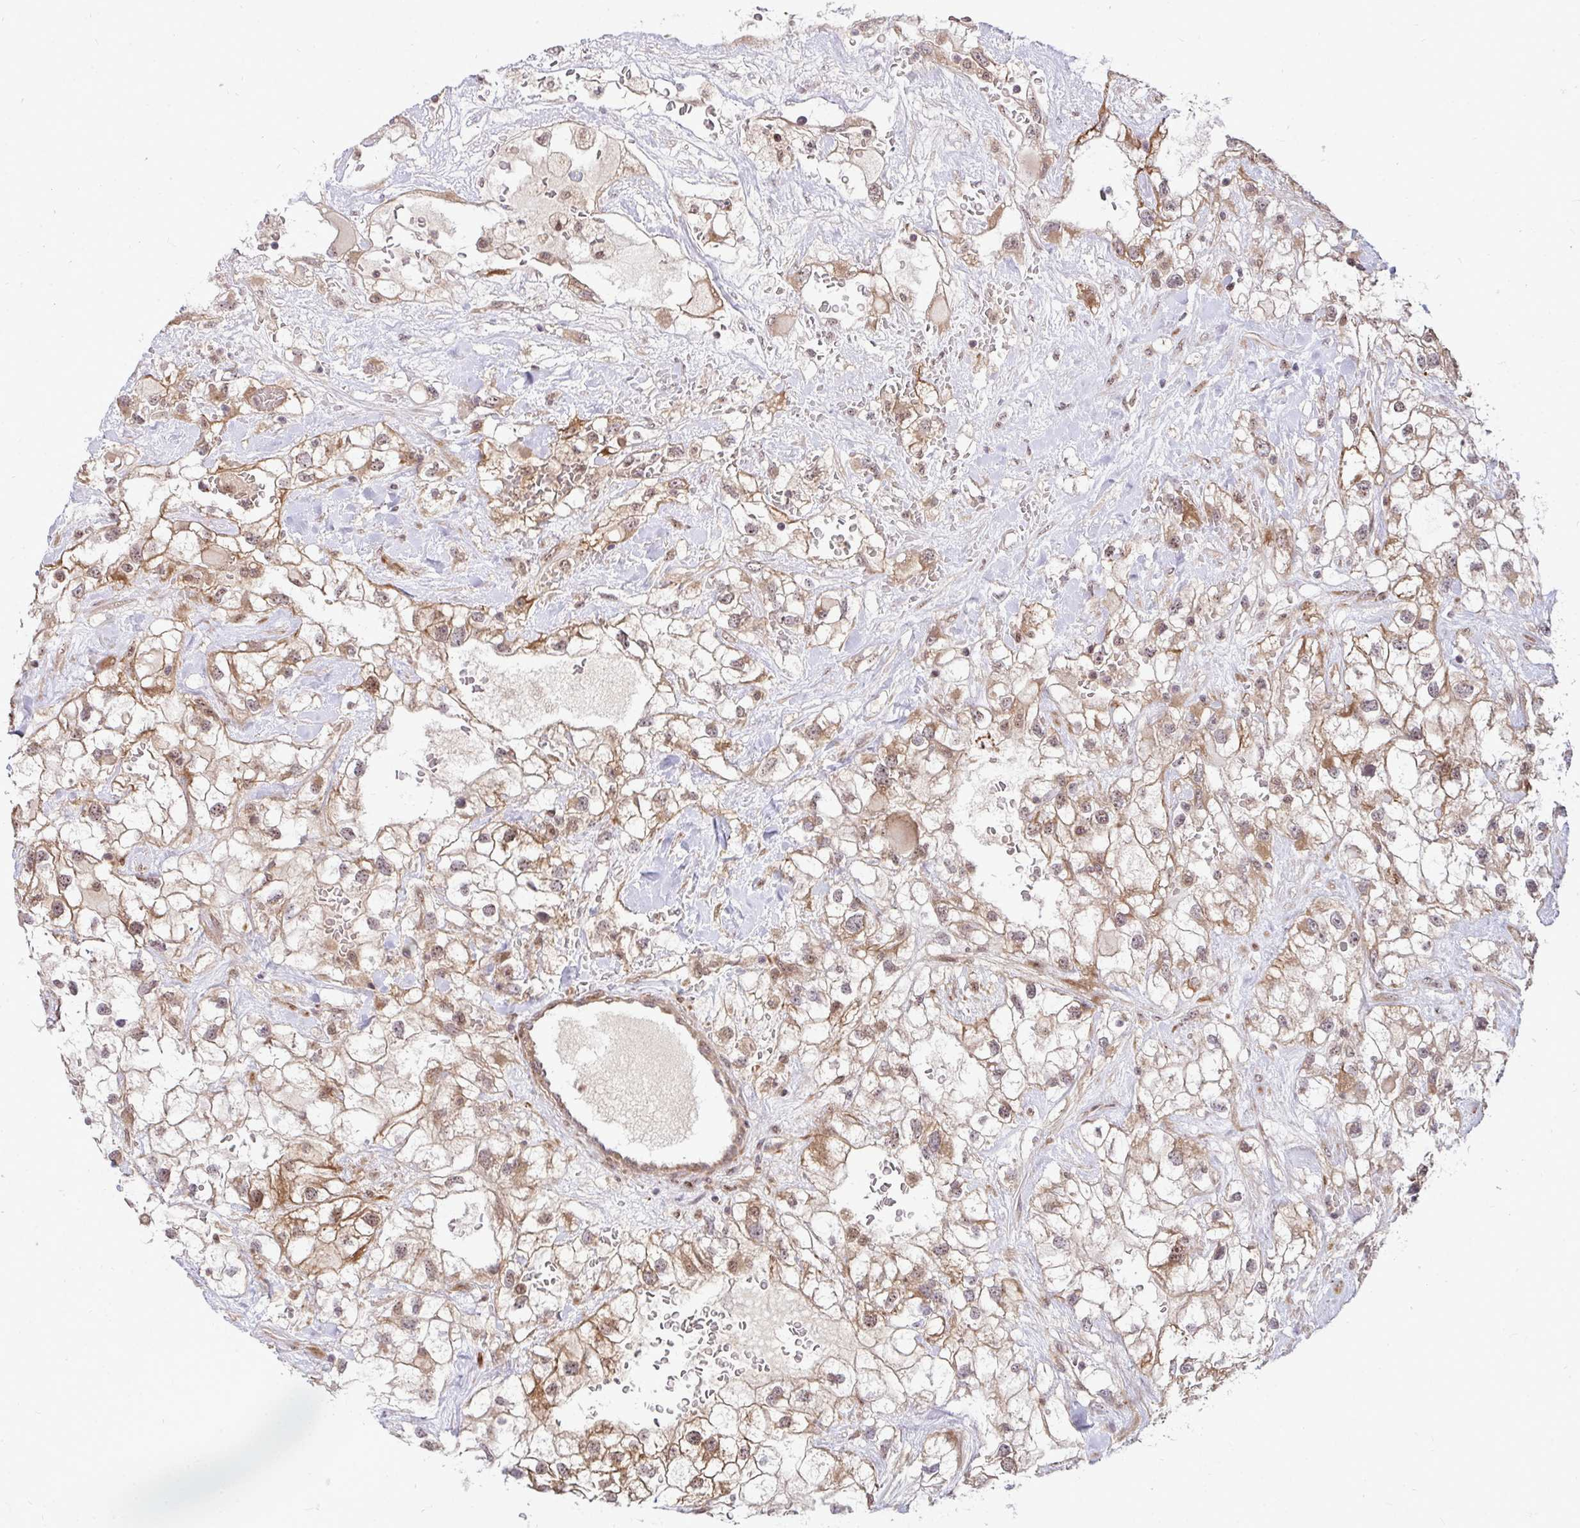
{"staining": {"intensity": "moderate", "quantity": ">75%", "location": "cytoplasmic/membranous"}, "tissue": "renal cancer", "cell_type": "Tumor cells", "image_type": "cancer", "snomed": [{"axis": "morphology", "description": "Adenocarcinoma, NOS"}, {"axis": "topography", "description": "Kidney"}], "caption": "IHC micrograph of neoplastic tissue: human adenocarcinoma (renal) stained using IHC reveals medium levels of moderate protein expression localized specifically in the cytoplasmic/membranous of tumor cells, appearing as a cytoplasmic/membranous brown color.", "gene": "TRIM44", "patient": {"sex": "male", "age": 59}}